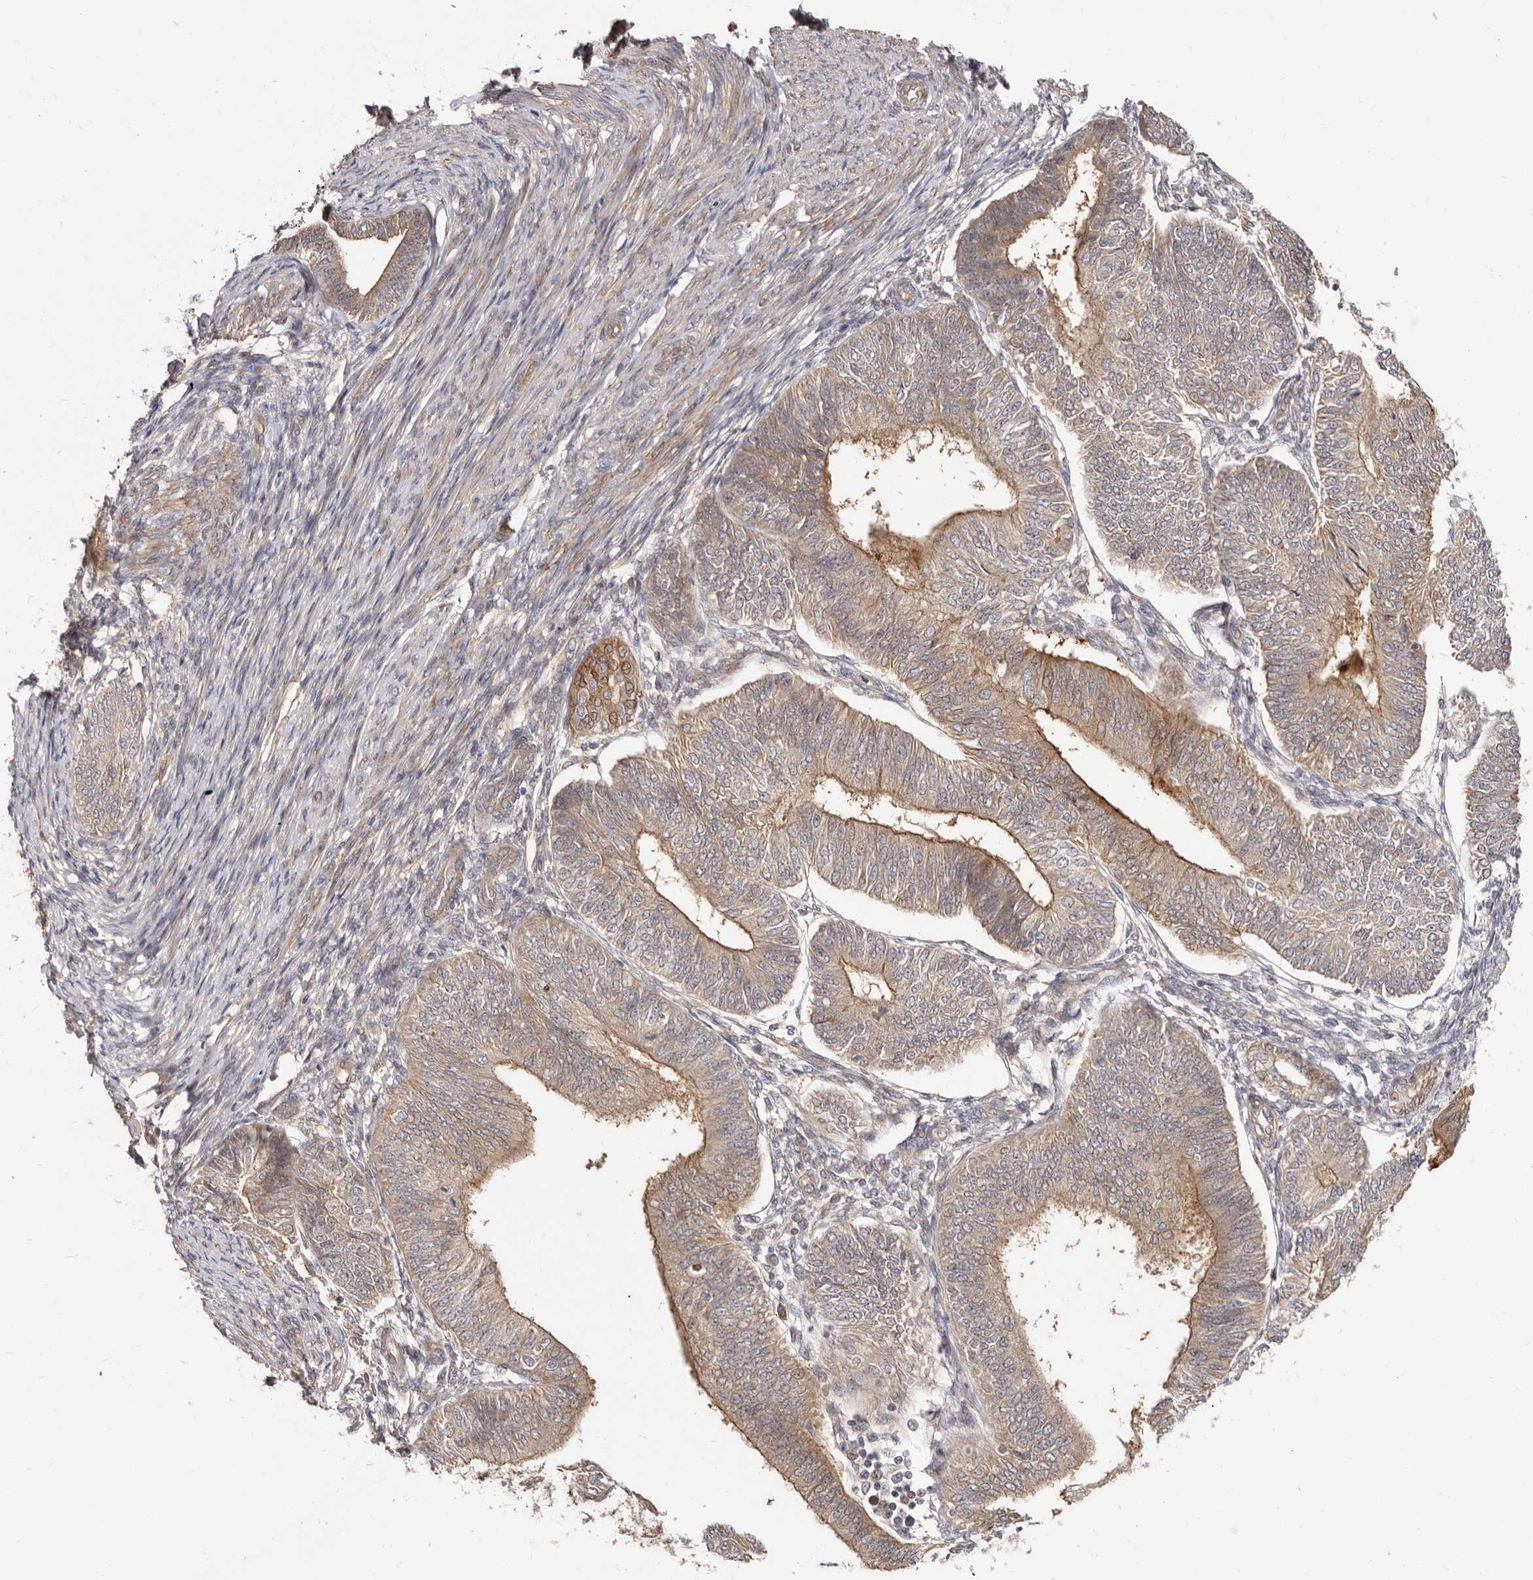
{"staining": {"intensity": "moderate", "quantity": "25%-75%", "location": "cytoplasmic/membranous"}, "tissue": "endometrial cancer", "cell_type": "Tumor cells", "image_type": "cancer", "snomed": [{"axis": "morphology", "description": "Adenocarcinoma, NOS"}, {"axis": "topography", "description": "Endometrium"}], "caption": "Immunohistochemical staining of human adenocarcinoma (endometrial) reveals moderate cytoplasmic/membranous protein staining in approximately 25%-75% of tumor cells. (IHC, brightfield microscopy, high magnification).", "gene": "GPATCH4", "patient": {"sex": "female", "age": 58}}